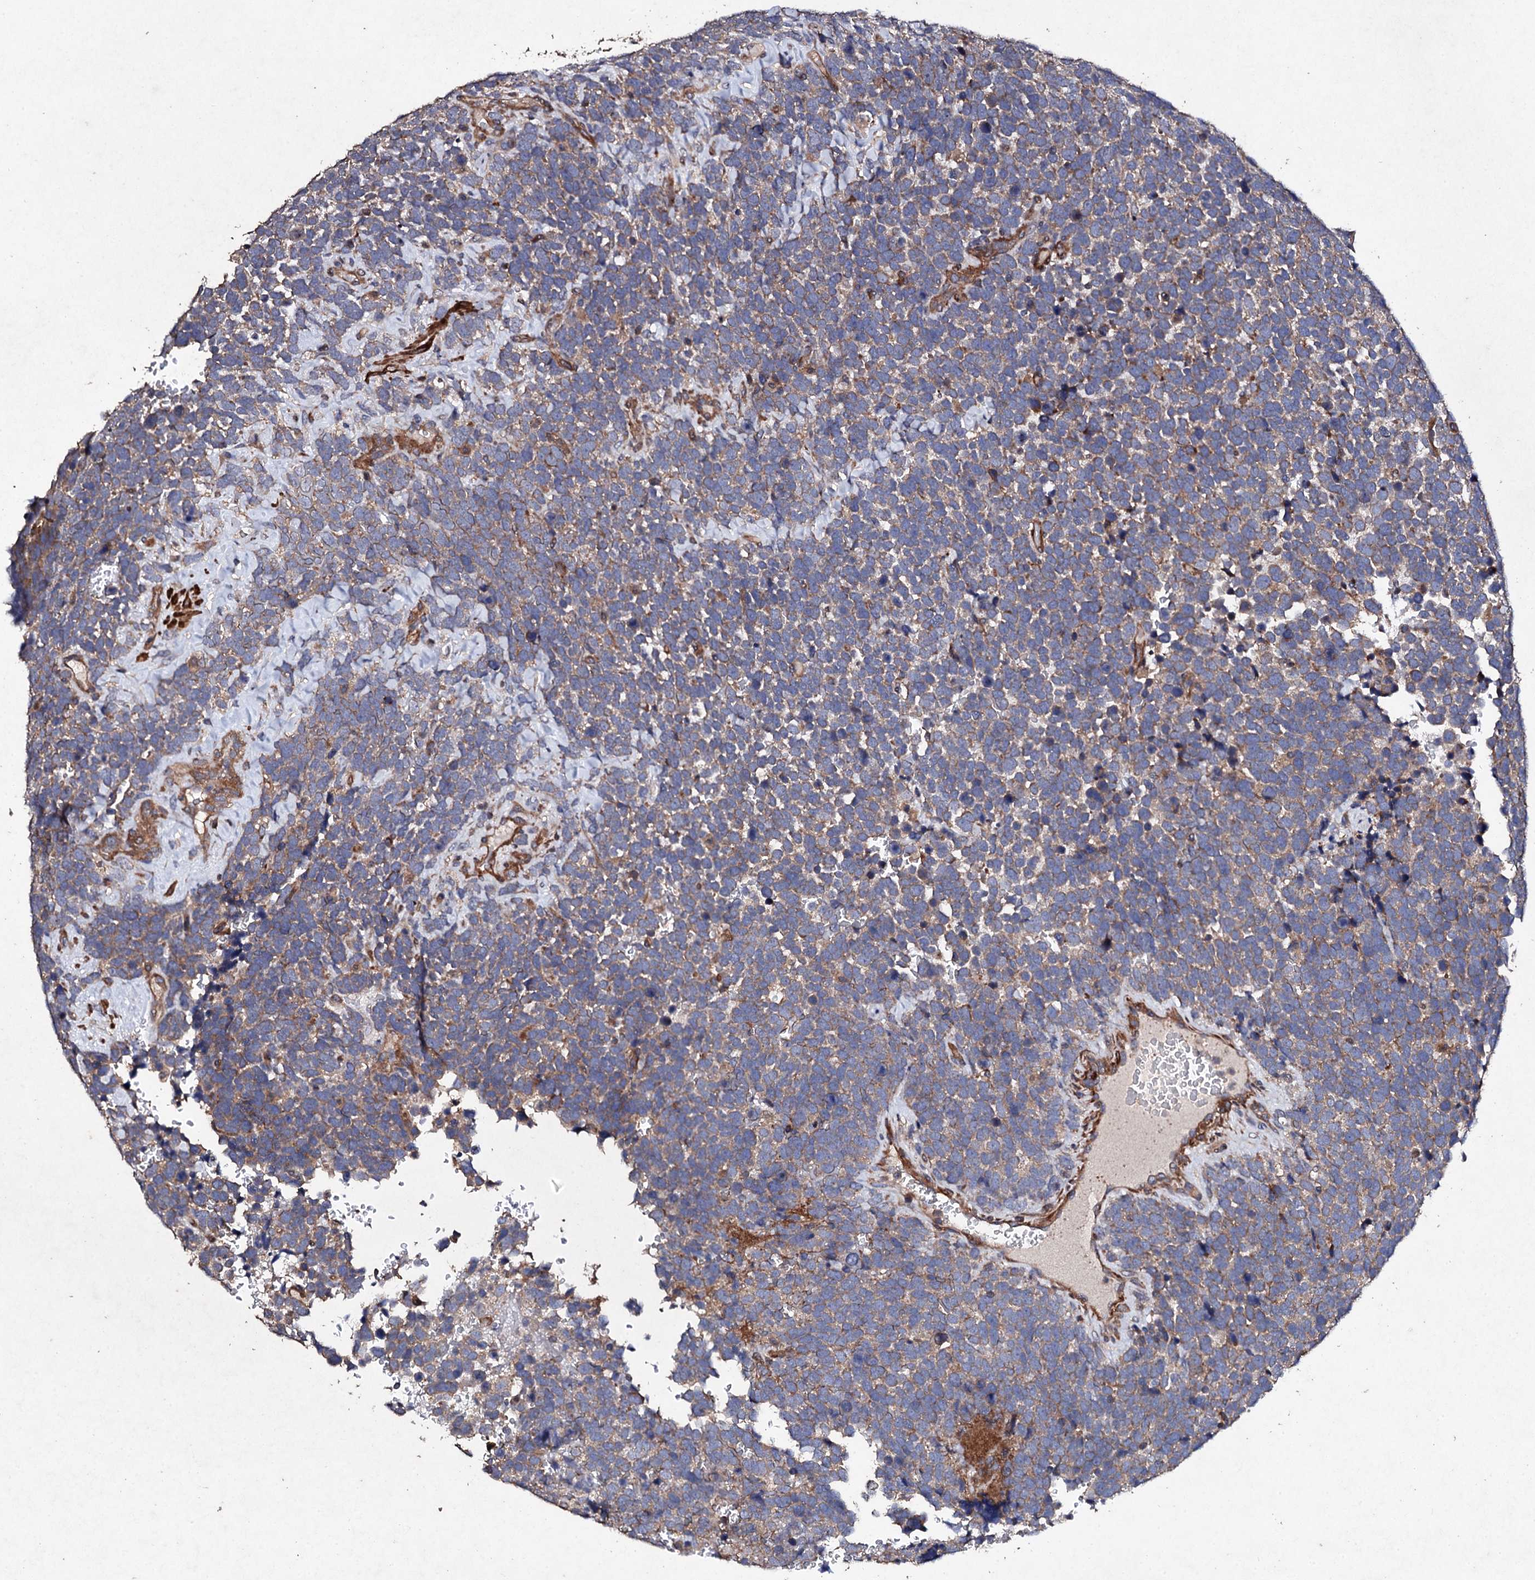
{"staining": {"intensity": "moderate", "quantity": ">75%", "location": "cytoplasmic/membranous"}, "tissue": "urothelial cancer", "cell_type": "Tumor cells", "image_type": "cancer", "snomed": [{"axis": "morphology", "description": "Urothelial carcinoma, High grade"}, {"axis": "topography", "description": "Urinary bladder"}], "caption": "A high-resolution image shows IHC staining of high-grade urothelial carcinoma, which displays moderate cytoplasmic/membranous staining in about >75% of tumor cells.", "gene": "MOCOS", "patient": {"sex": "female", "age": 82}}